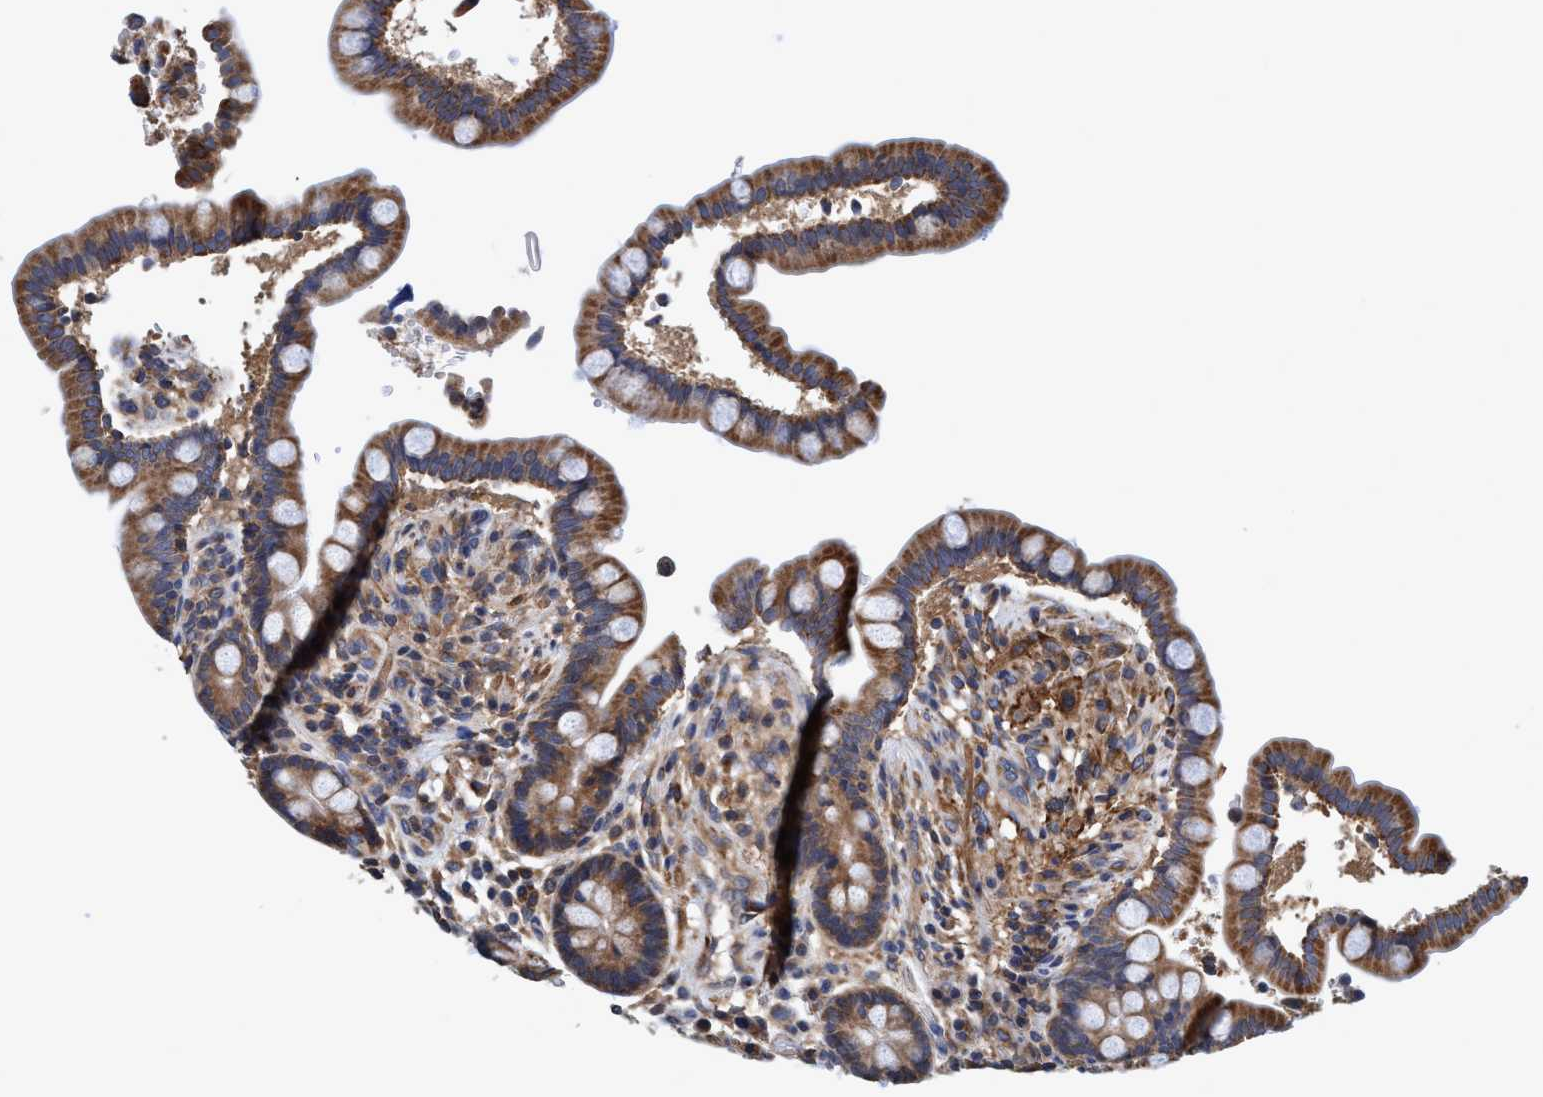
{"staining": {"intensity": "moderate", "quantity": ">75%", "location": "cytoplasmic/membranous"}, "tissue": "colon", "cell_type": "Endothelial cells", "image_type": "normal", "snomed": [{"axis": "morphology", "description": "Normal tissue, NOS"}, {"axis": "topography", "description": "Colon"}], "caption": "High-power microscopy captured an IHC photomicrograph of unremarkable colon, revealing moderate cytoplasmic/membranous expression in approximately >75% of endothelial cells.", "gene": "CALCOCO2", "patient": {"sex": "male", "age": 73}}